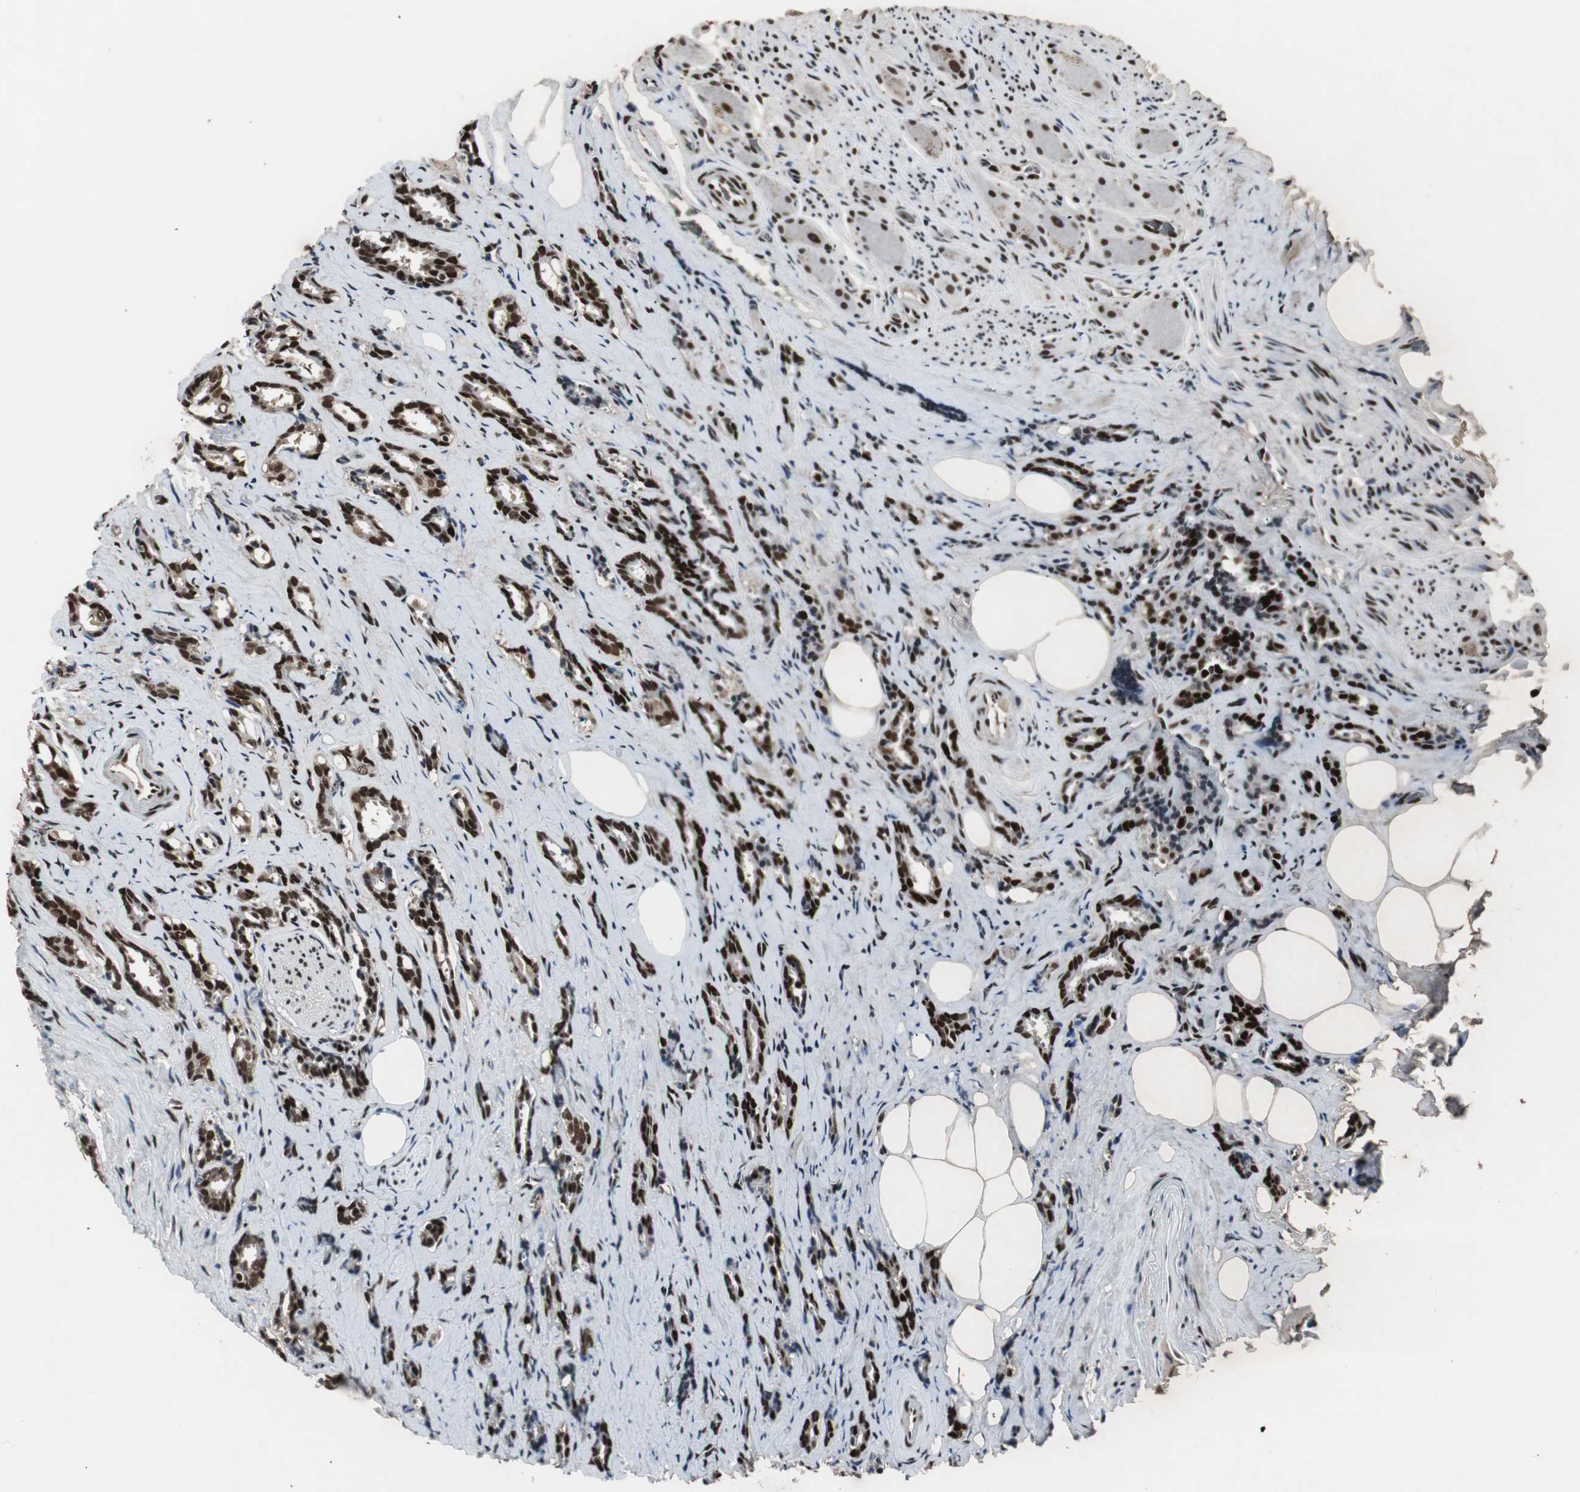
{"staining": {"intensity": "strong", "quantity": ">75%", "location": "nuclear"}, "tissue": "prostate cancer", "cell_type": "Tumor cells", "image_type": "cancer", "snomed": [{"axis": "morphology", "description": "Adenocarcinoma, High grade"}, {"axis": "topography", "description": "Prostate"}], "caption": "A micrograph of human prostate cancer (high-grade adenocarcinoma) stained for a protein exhibits strong nuclear brown staining in tumor cells.", "gene": "TAF5", "patient": {"sex": "male", "age": 67}}